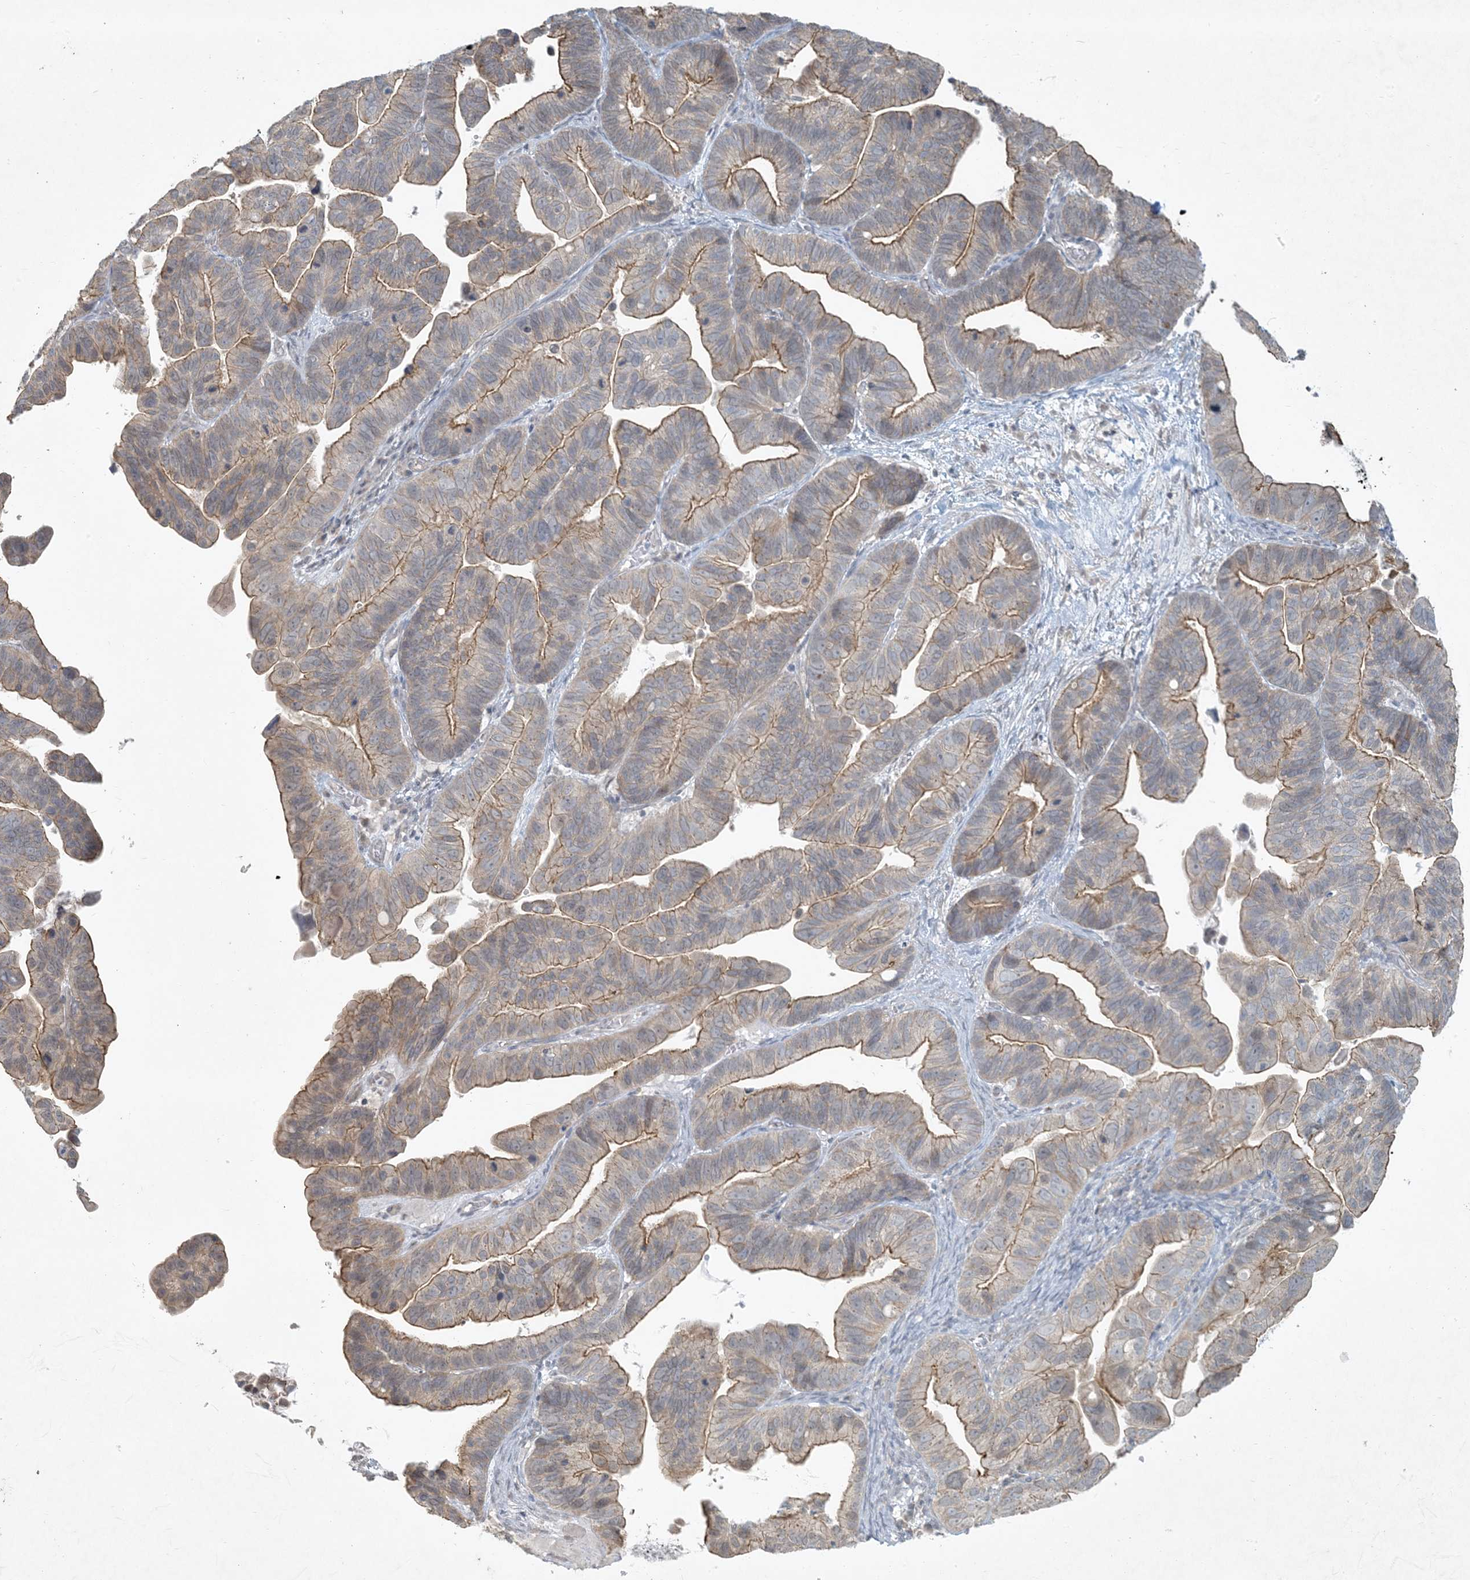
{"staining": {"intensity": "moderate", "quantity": ">75%", "location": "cytoplasmic/membranous"}, "tissue": "ovarian cancer", "cell_type": "Tumor cells", "image_type": "cancer", "snomed": [{"axis": "morphology", "description": "Cystadenocarcinoma, serous, NOS"}, {"axis": "topography", "description": "Ovary"}], "caption": "Immunohistochemical staining of ovarian cancer (serous cystadenocarcinoma) displays medium levels of moderate cytoplasmic/membranous protein expression in approximately >75% of tumor cells. The staining was performed using DAB, with brown indicating positive protein expression. Nuclei are stained blue with hematoxylin.", "gene": "BCORL1", "patient": {"sex": "female", "age": 56}}